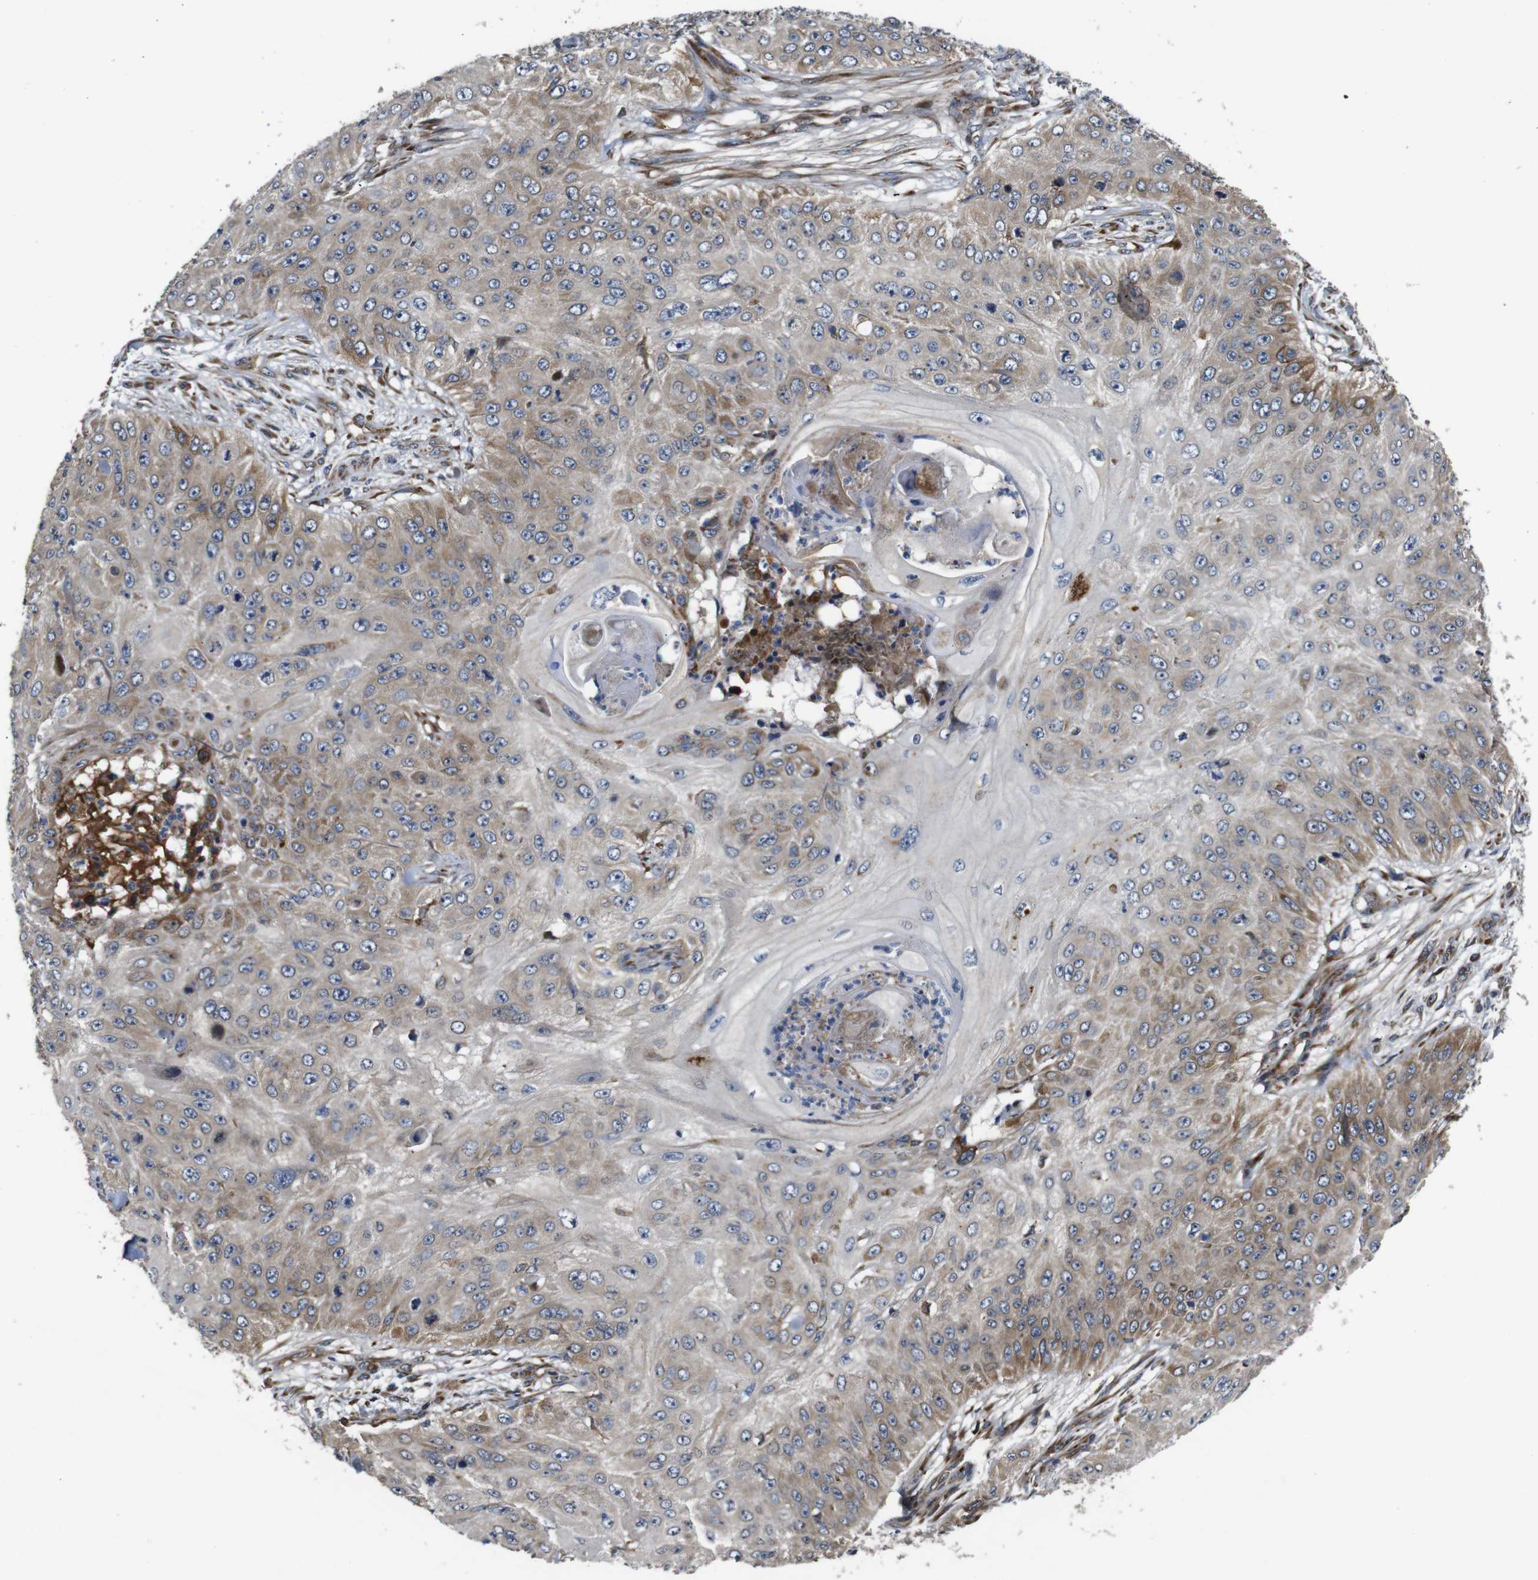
{"staining": {"intensity": "moderate", "quantity": ">75%", "location": "cytoplasmic/membranous"}, "tissue": "skin cancer", "cell_type": "Tumor cells", "image_type": "cancer", "snomed": [{"axis": "morphology", "description": "Squamous cell carcinoma, NOS"}, {"axis": "topography", "description": "Skin"}], "caption": "Skin squamous cell carcinoma stained for a protein displays moderate cytoplasmic/membranous positivity in tumor cells.", "gene": "UBE2G2", "patient": {"sex": "female", "age": 80}}